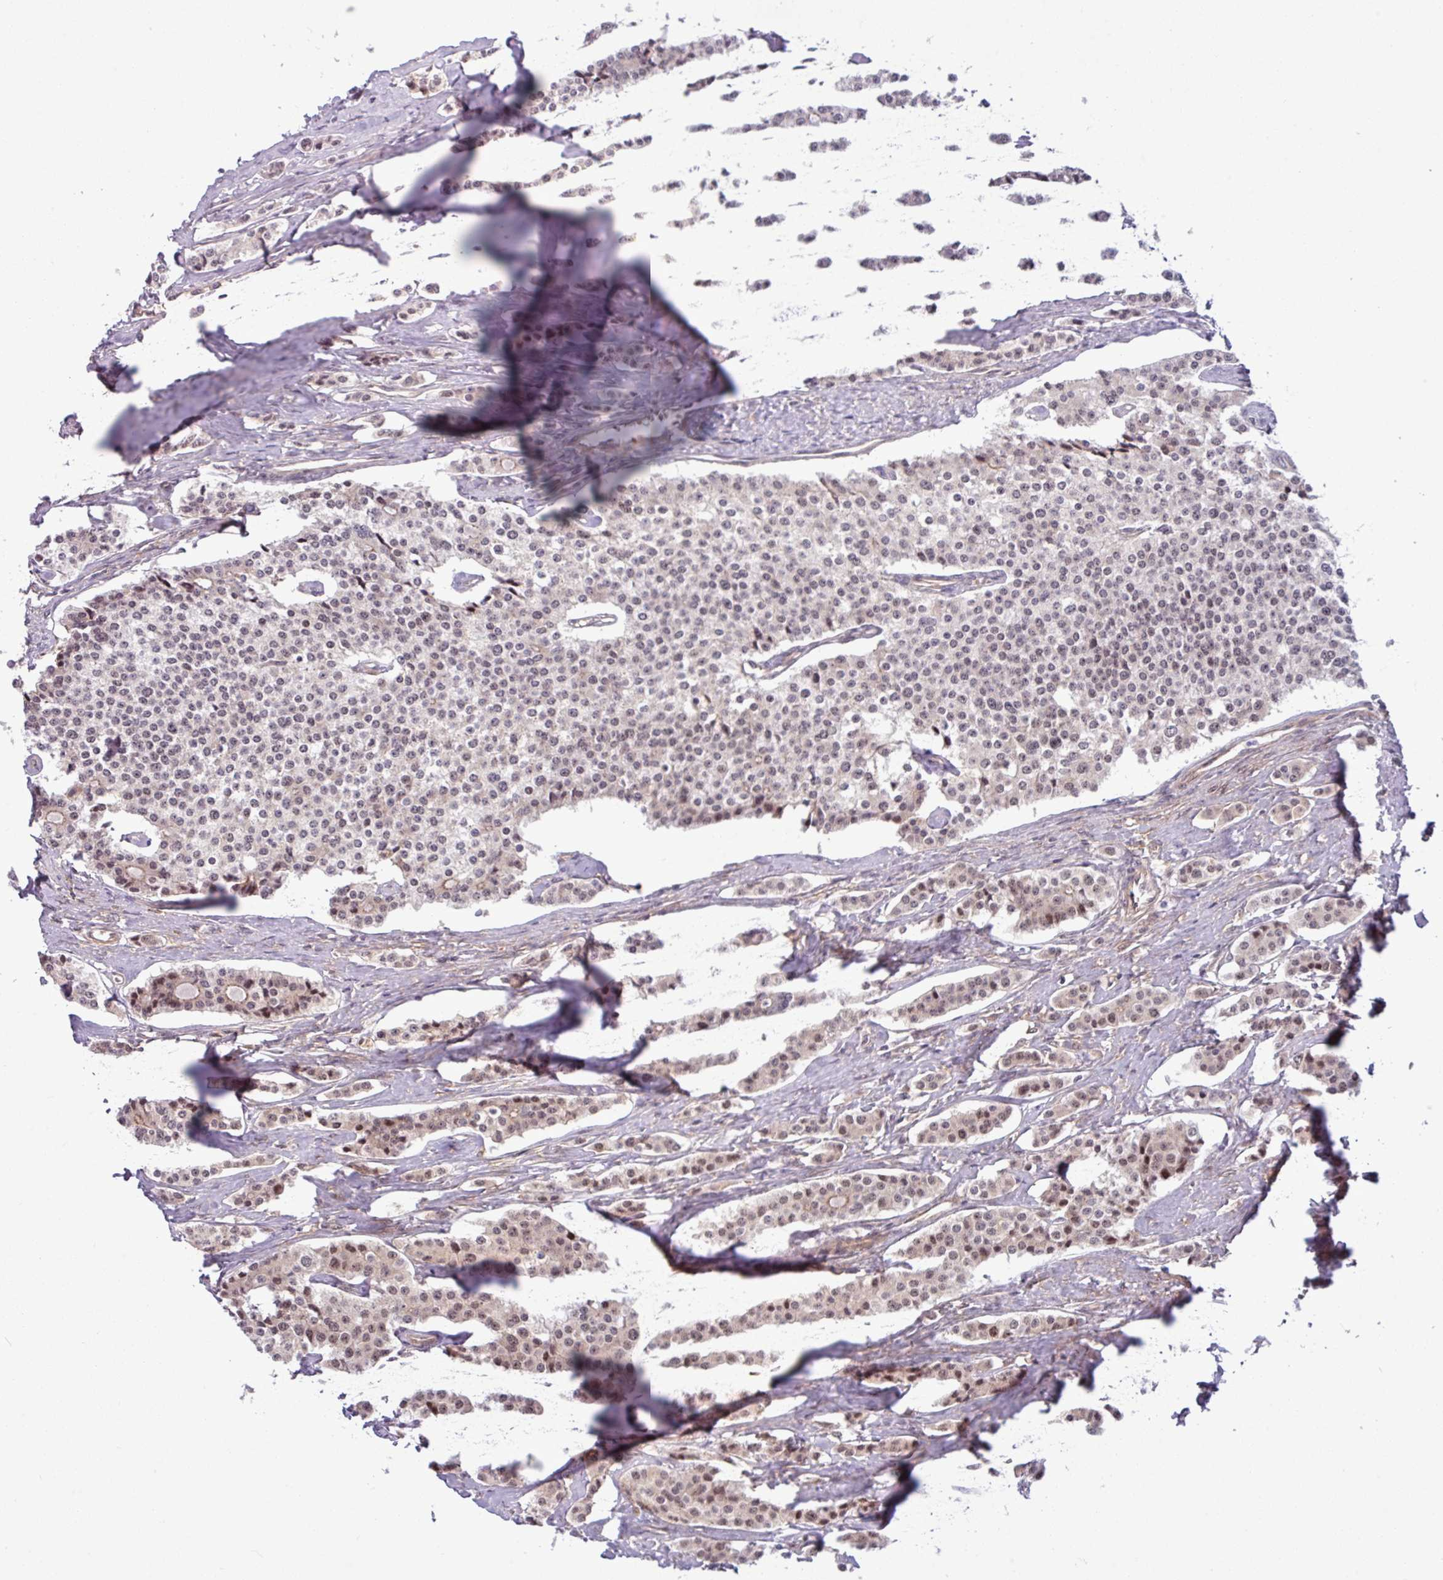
{"staining": {"intensity": "weak", "quantity": "25%-75%", "location": "cytoplasmic/membranous,nuclear"}, "tissue": "carcinoid", "cell_type": "Tumor cells", "image_type": "cancer", "snomed": [{"axis": "morphology", "description": "Carcinoid, malignant, NOS"}, {"axis": "topography", "description": "Small intestine"}], "caption": "Immunohistochemical staining of human carcinoid (malignant) displays low levels of weak cytoplasmic/membranous and nuclear expression in approximately 25%-75% of tumor cells. (DAB (3,3'-diaminobenzidine) IHC, brown staining for protein, blue staining for nuclei).", "gene": "C7orf50", "patient": {"sex": "male", "age": 63}}